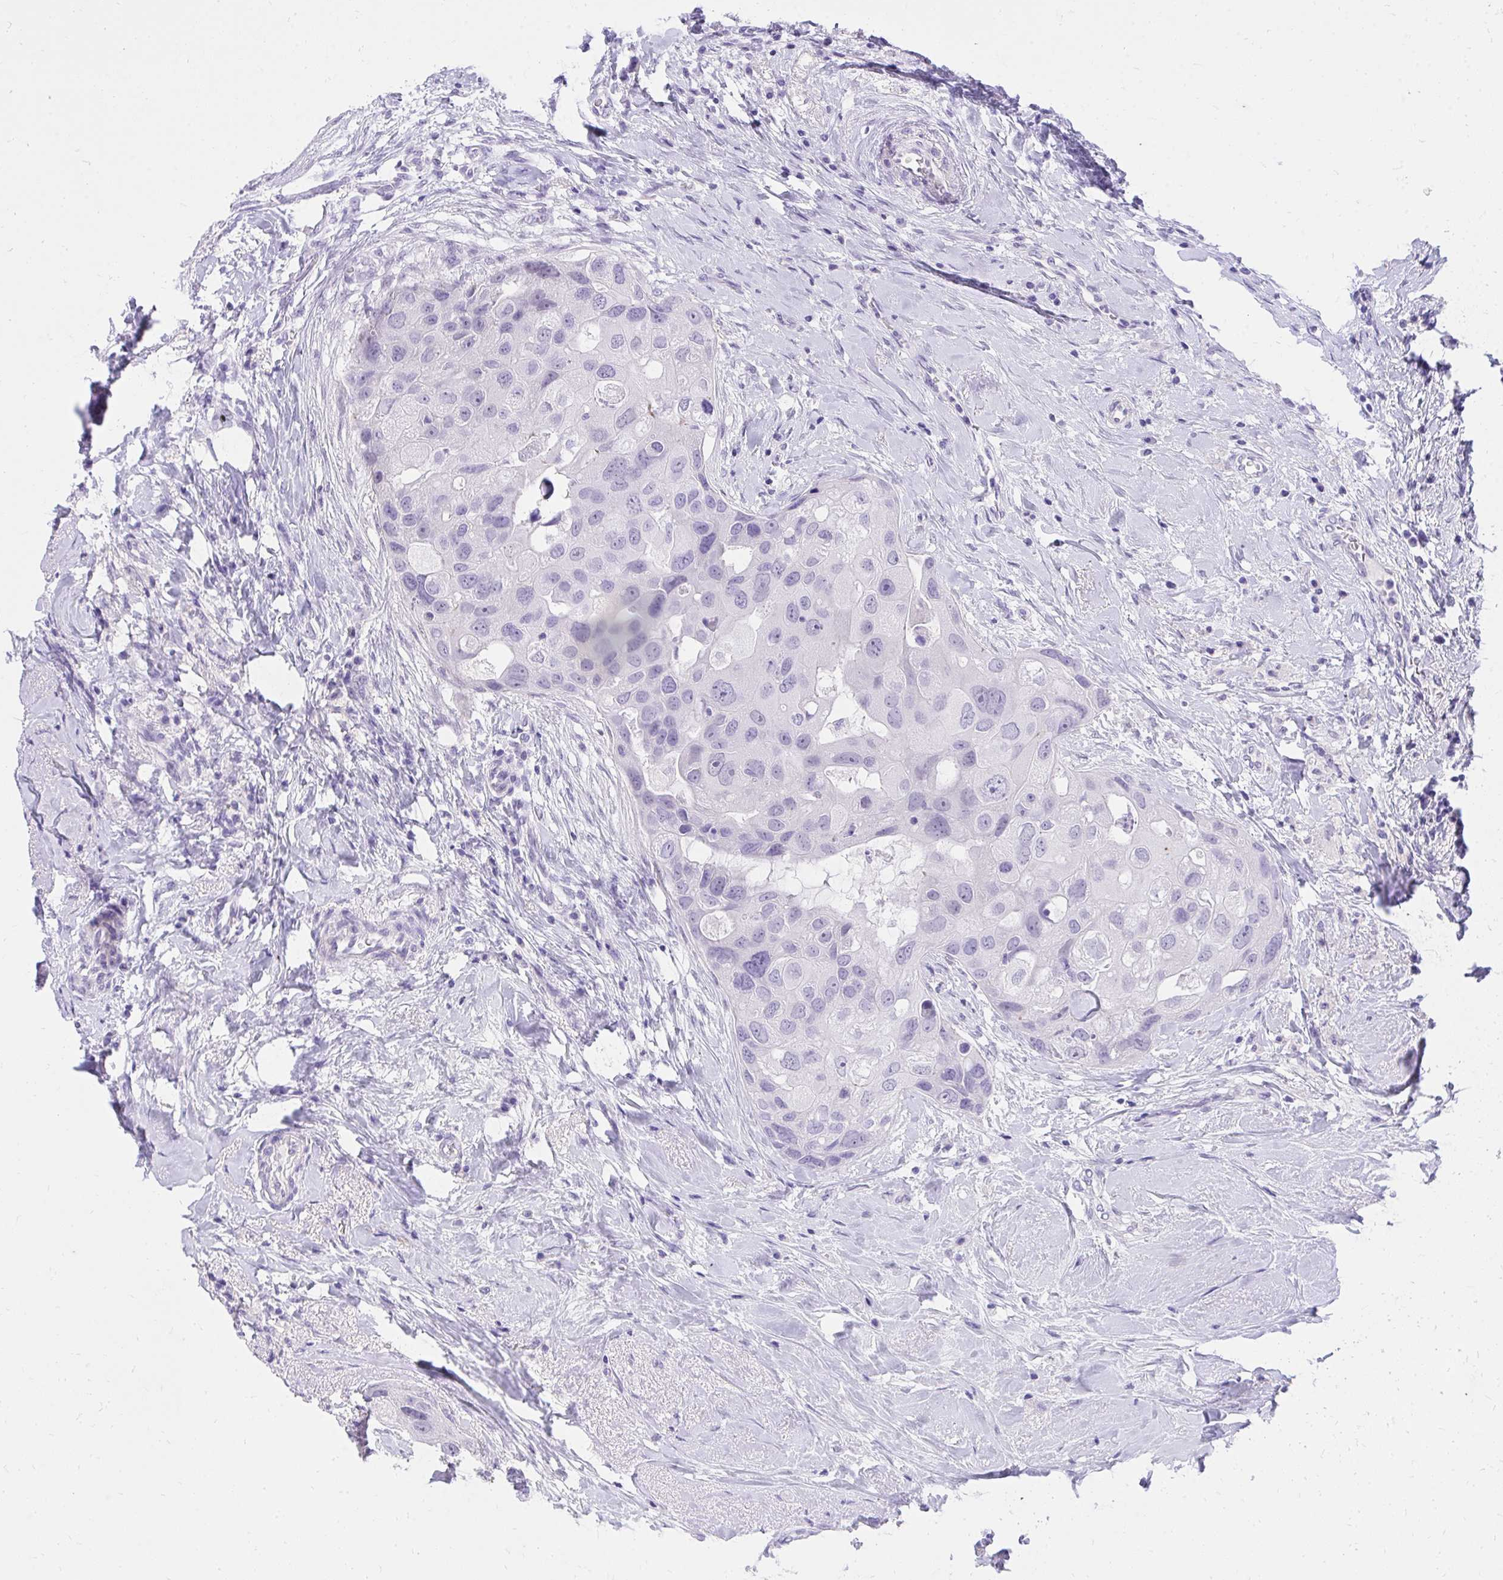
{"staining": {"intensity": "negative", "quantity": "none", "location": "none"}, "tissue": "breast cancer", "cell_type": "Tumor cells", "image_type": "cancer", "snomed": [{"axis": "morphology", "description": "Duct carcinoma"}, {"axis": "topography", "description": "Breast"}], "caption": "A high-resolution image shows IHC staining of infiltrating ductal carcinoma (breast), which demonstrates no significant staining in tumor cells.", "gene": "KLK1", "patient": {"sex": "female", "age": 43}}